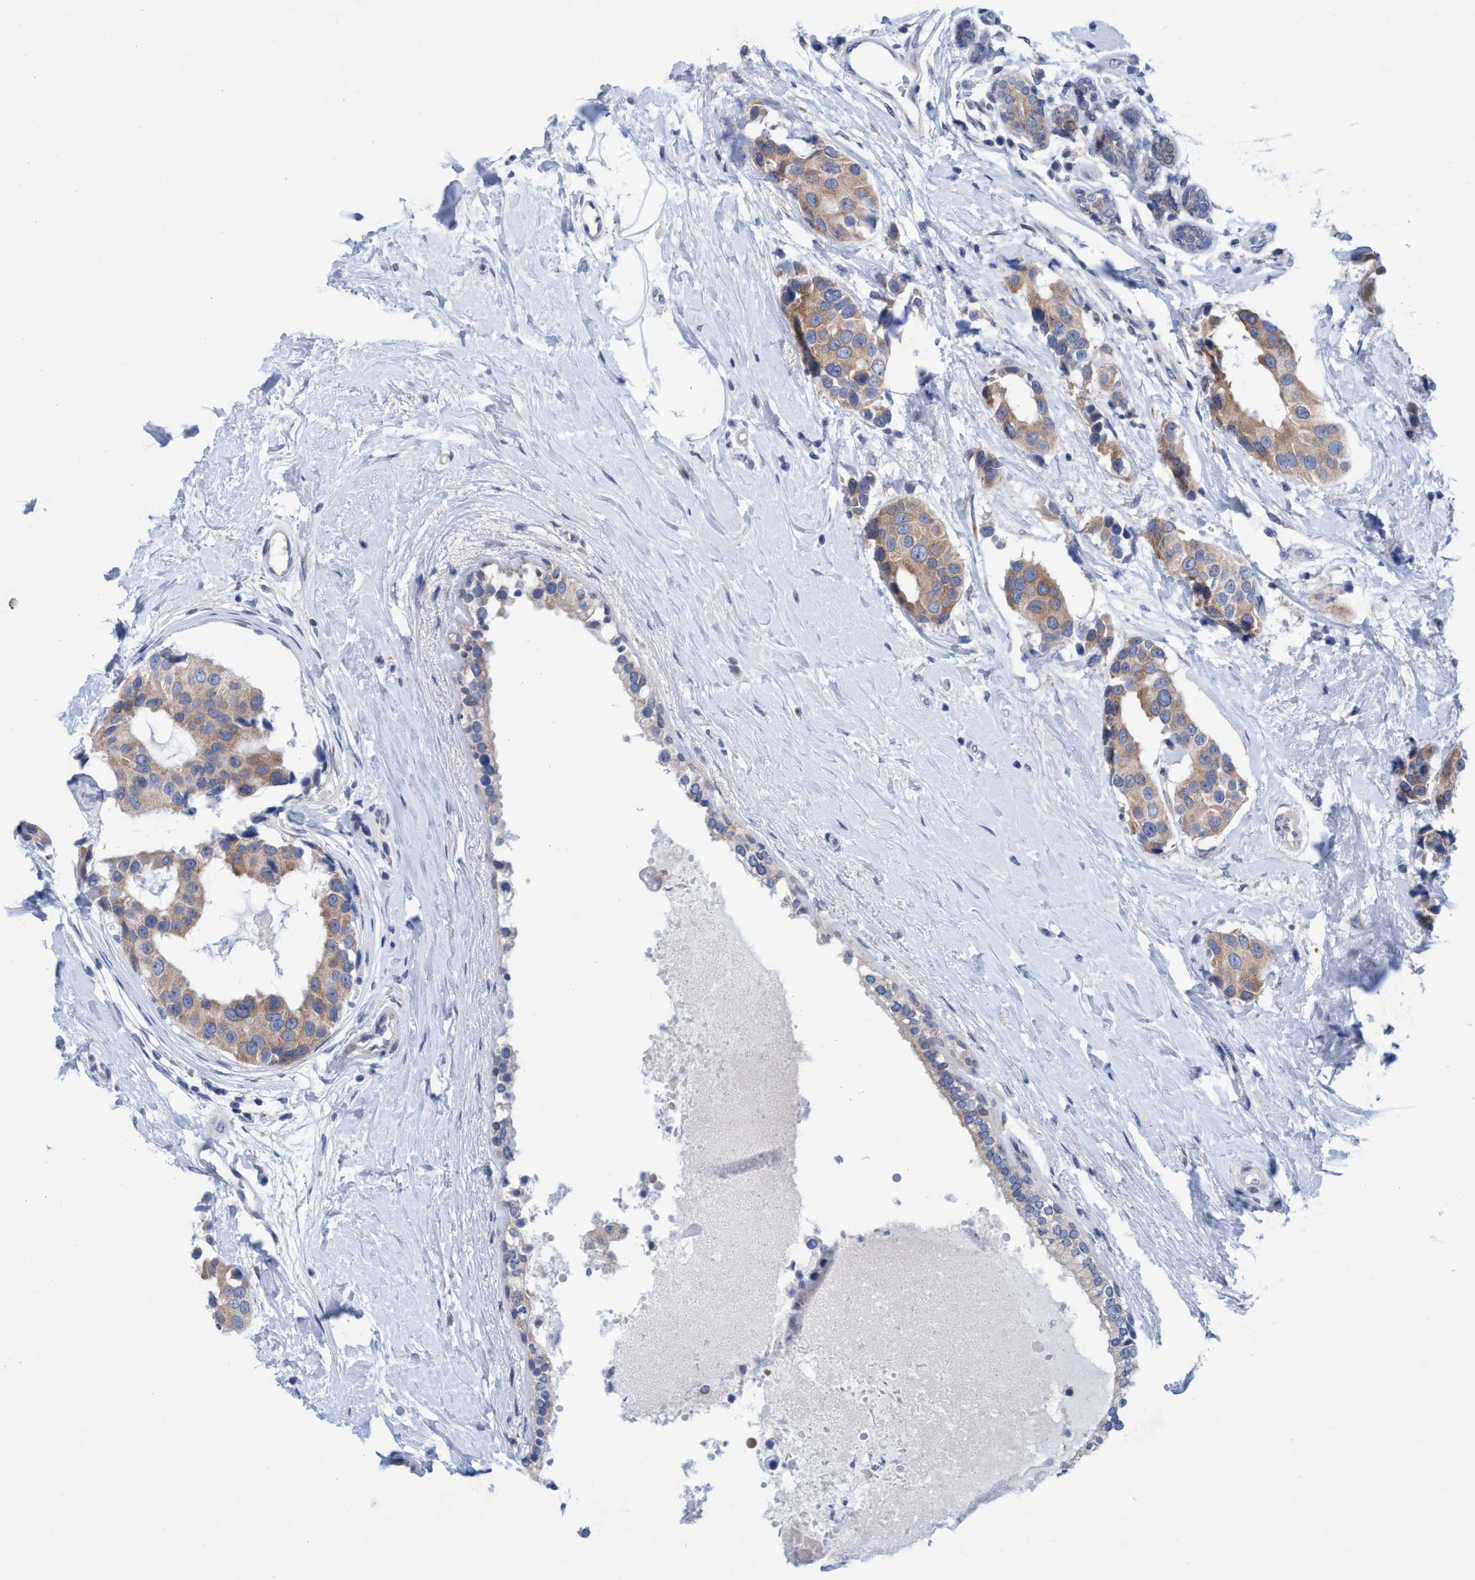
{"staining": {"intensity": "weak", "quantity": ">75%", "location": "cytoplasmic/membranous"}, "tissue": "breast cancer", "cell_type": "Tumor cells", "image_type": "cancer", "snomed": [{"axis": "morphology", "description": "Normal tissue, NOS"}, {"axis": "morphology", "description": "Duct carcinoma"}, {"axis": "topography", "description": "Breast"}], "caption": "A brown stain shows weak cytoplasmic/membranous expression of a protein in human invasive ductal carcinoma (breast) tumor cells.", "gene": "RSAD1", "patient": {"sex": "female", "age": 39}}